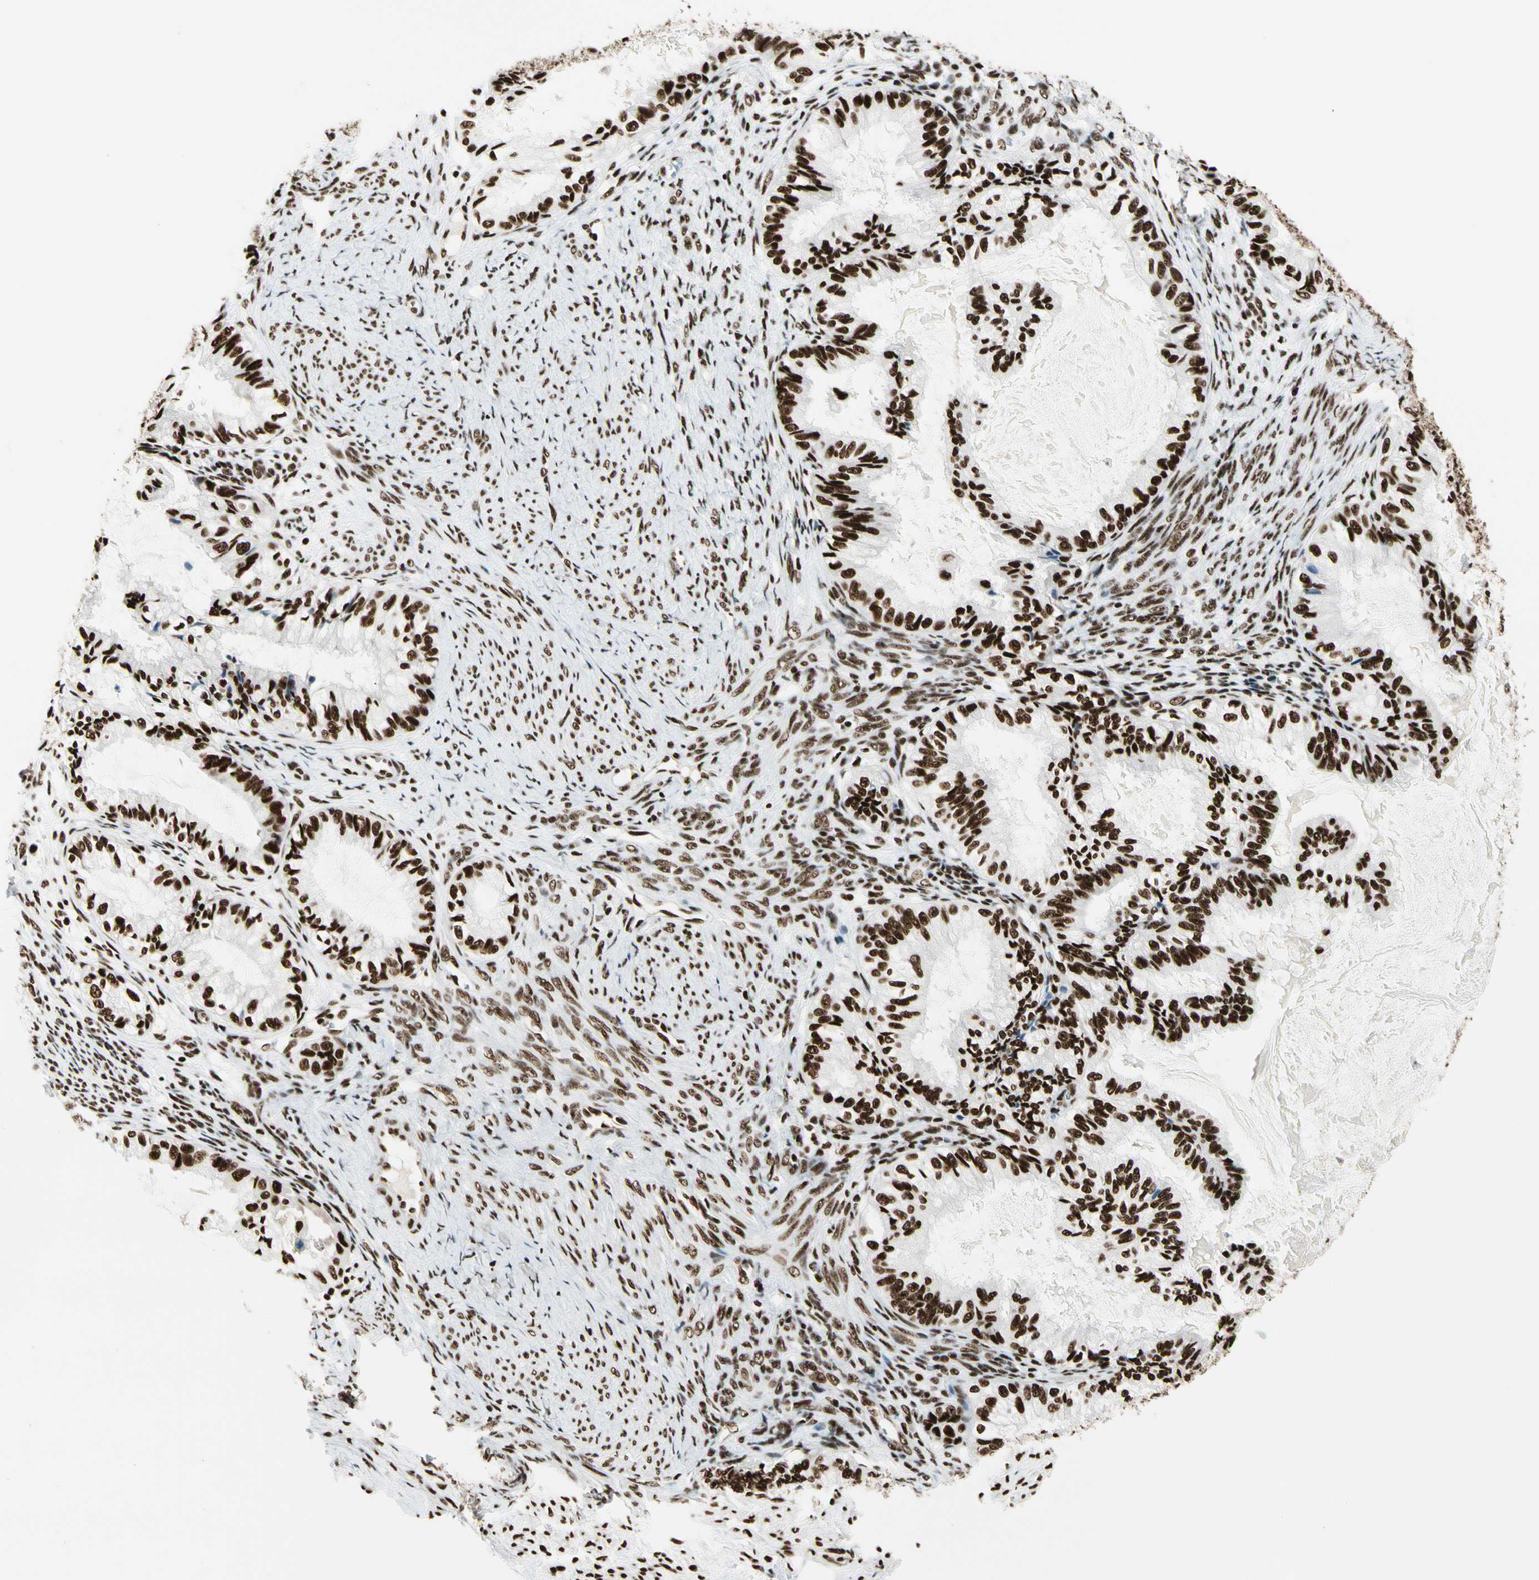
{"staining": {"intensity": "strong", "quantity": ">75%", "location": "nuclear"}, "tissue": "cervical cancer", "cell_type": "Tumor cells", "image_type": "cancer", "snomed": [{"axis": "morphology", "description": "Normal tissue, NOS"}, {"axis": "morphology", "description": "Adenocarcinoma, NOS"}, {"axis": "topography", "description": "Cervix"}, {"axis": "topography", "description": "Endometrium"}], "caption": "Immunohistochemical staining of cervical cancer exhibits strong nuclear protein expression in approximately >75% of tumor cells.", "gene": "CCAR1", "patient": {"sex": "female", "age": 86}}